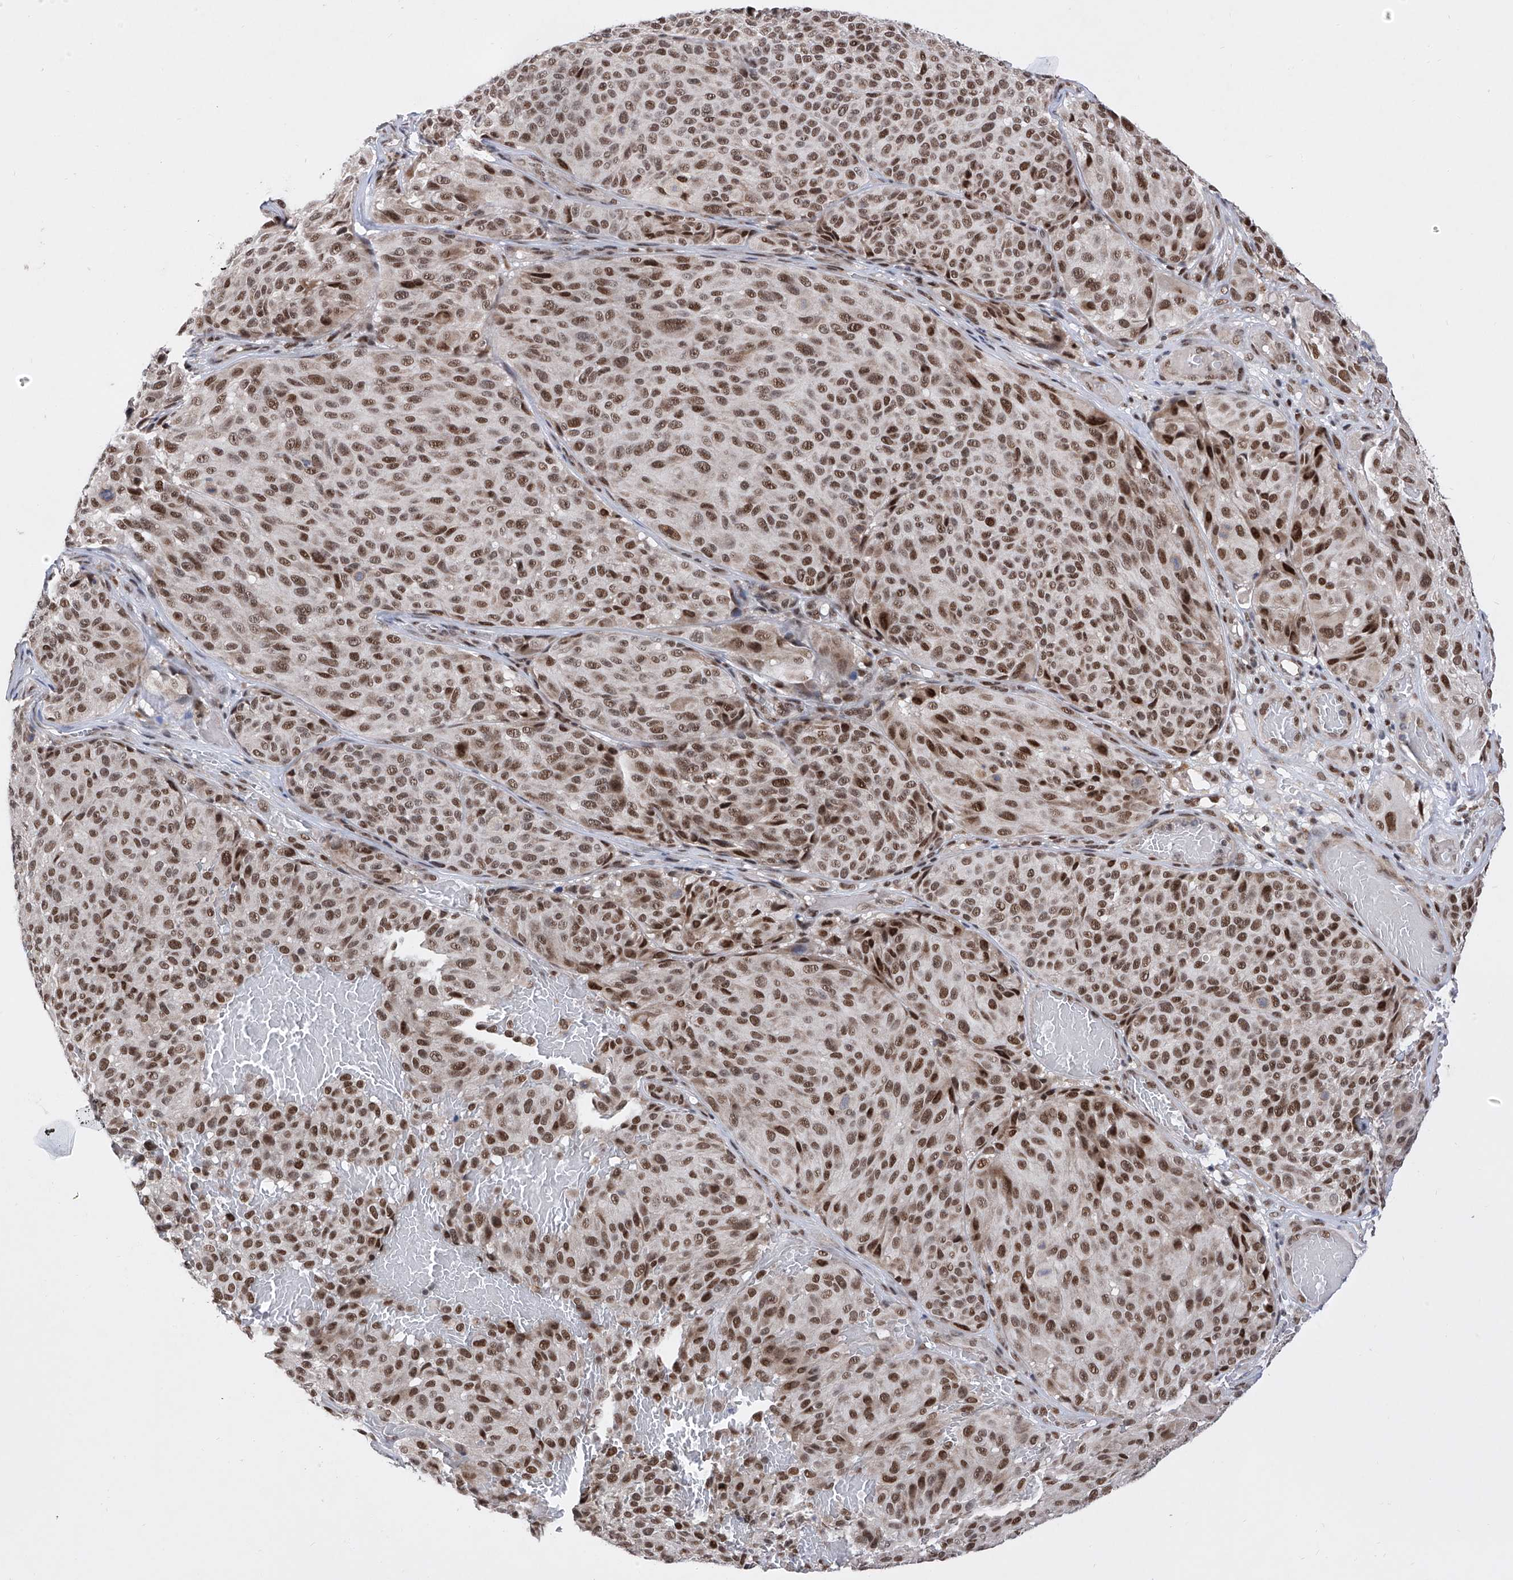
{"staining": {"intensity": "strong", "quantity": ">75%", "location": "nuclear"}, "tissue": "melanoma", "cell_type": "Tumor cells", "image_type": "cancer", "snomed": [{"axis": "morphology", "description": "Malignant melanoma, NOS"}, {"axis": "topography", "description": "Skin"}], "caption": "An image showing strong nuclear staining in about >75% of tumor cells in melanoma, as visualized by brown immunohistochemical staining.", "gene": "RAD54L", "patient": {"sex": "male", "age": 83}}